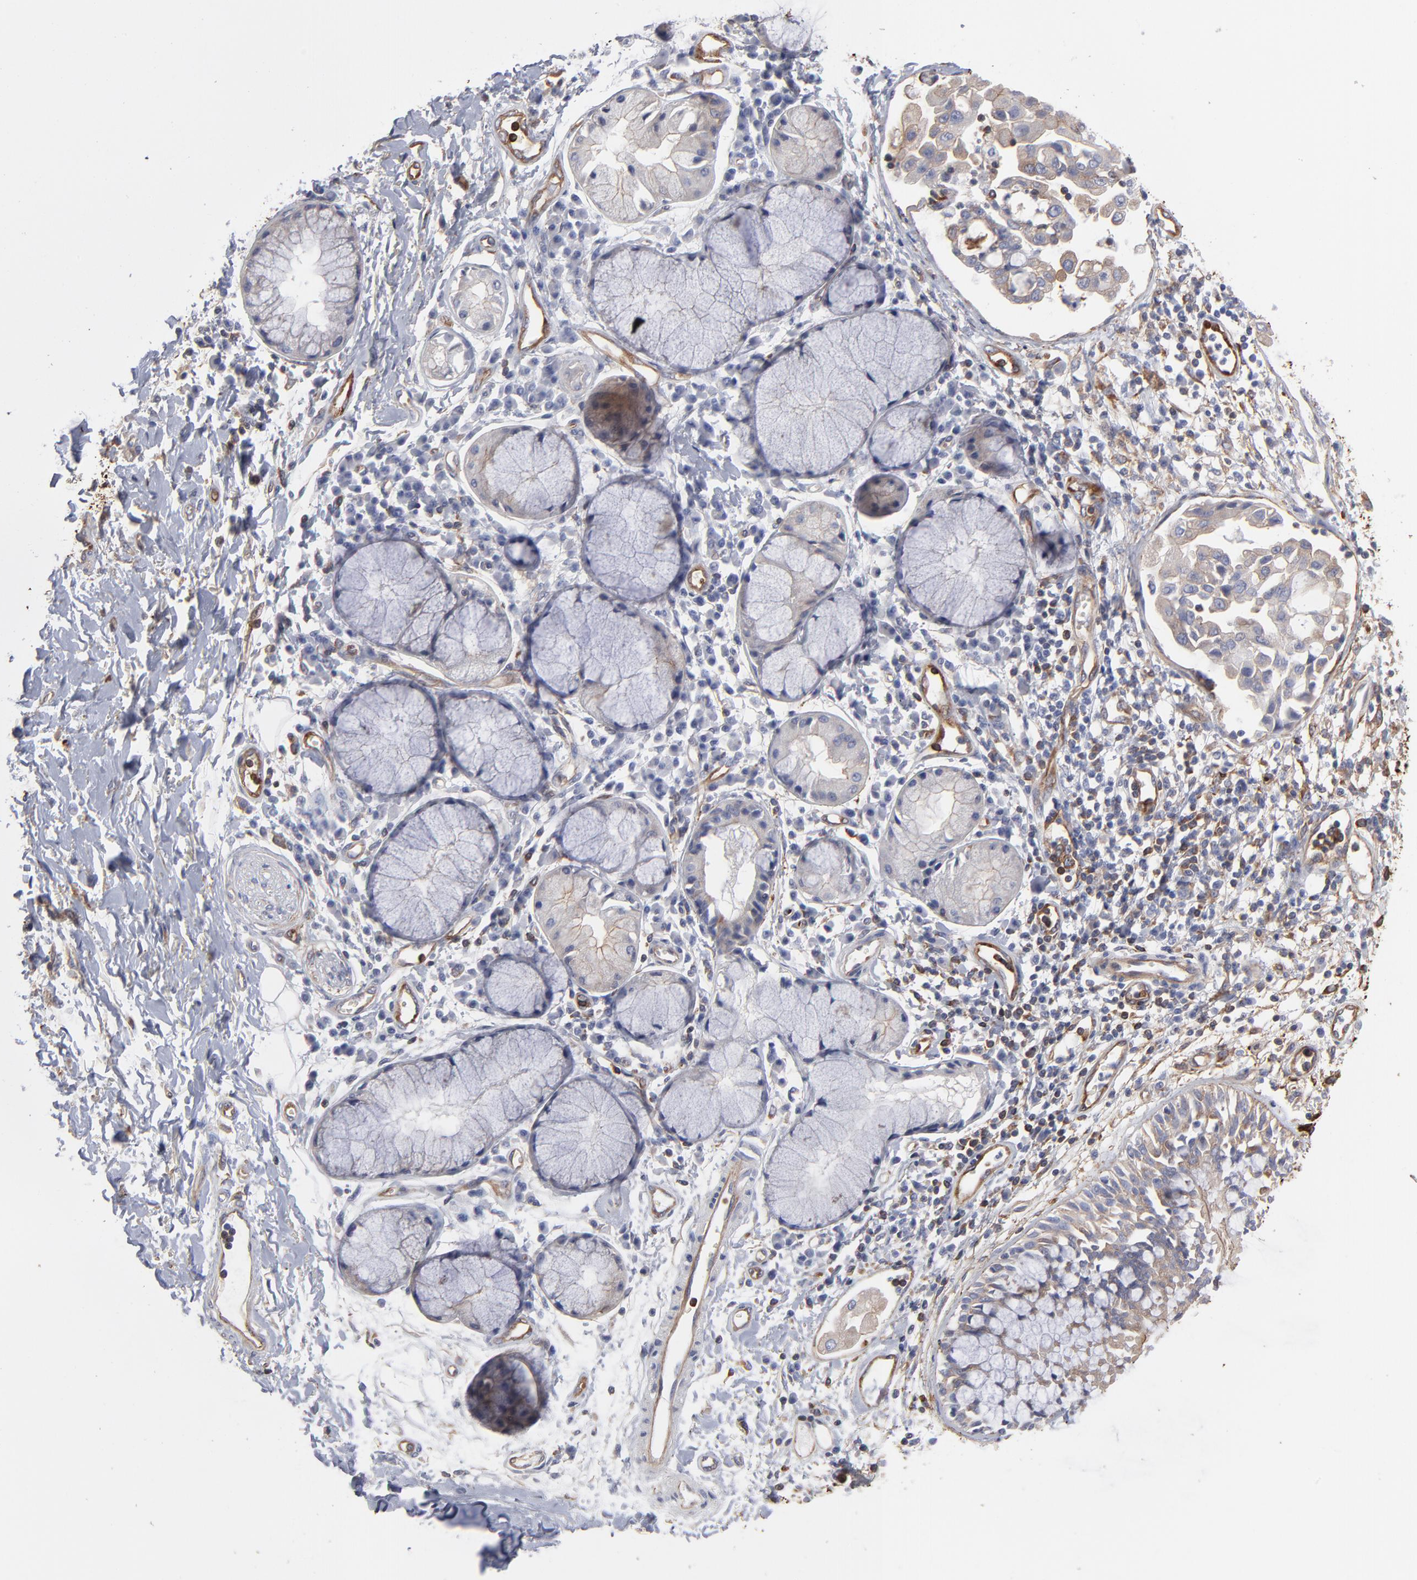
{"staining": {"intensity": "negative", "quantity": "none", "location": "none"}, "tissue": "adipose tissue", "cell_type": "Adipocytes", "image_type": "normal", "snomed": [{"axis": "morphology", "description": "Normal tissue, NOS"}, {"axis": "morphology", "description": "Adenocarcinoma, NOS"}, {"axis": "topography", "description": "Cartilage tissue"}, {"axis": "topography", "description": "Bronchus"}, {"axis": "topography", "description": "Lung"}], "caption": "A high-resolution histopathology image shows IHC staining of unremarkable adipose tissue, which shows no significant positivity in adipocytes.", "gene": "PXN", "patient": {"sex": "female", "age": 67}}